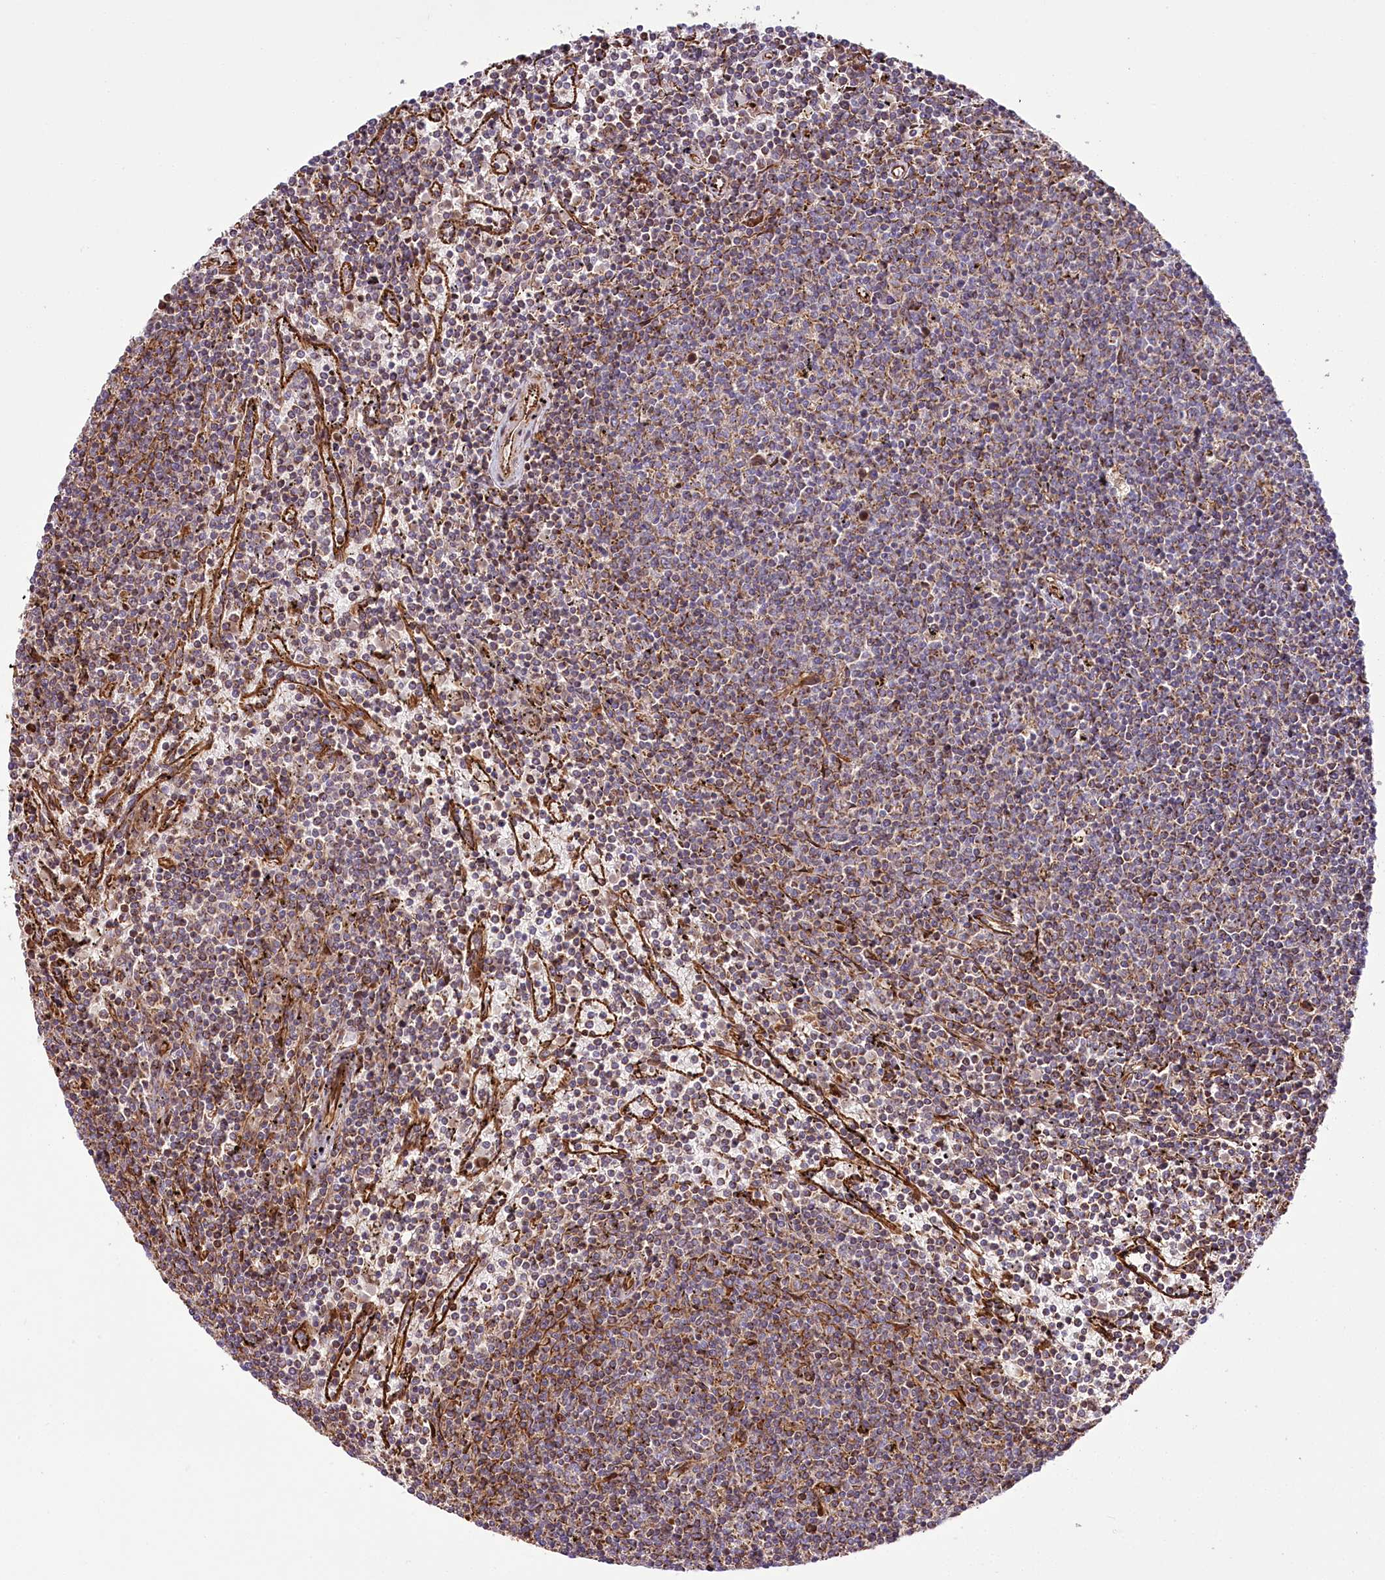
{"staining": {"intensity": "moderate", "quantity": ">75%", "location": "cytoplasmic/membranous"}, "tissue": "lymphoma", "cell_type": "Tumor cells", "image_type": "cancer", "snomed": [{"axis": "morphology", "description": "Malignant lymphoma, non-Hodgkin's type, Low grade"}, {"axis": "topography", "description": "Spleen"}], "caption": "Malignant lymphoma, non-Hodgkin's type (low-grade) stained for a protein (brown) shows moderate cytoplasmic/membranous positive expression in about >75% of tumor cells.", "gene": "THUMPD3", "patient": {"sex": "female", "age": 50}}